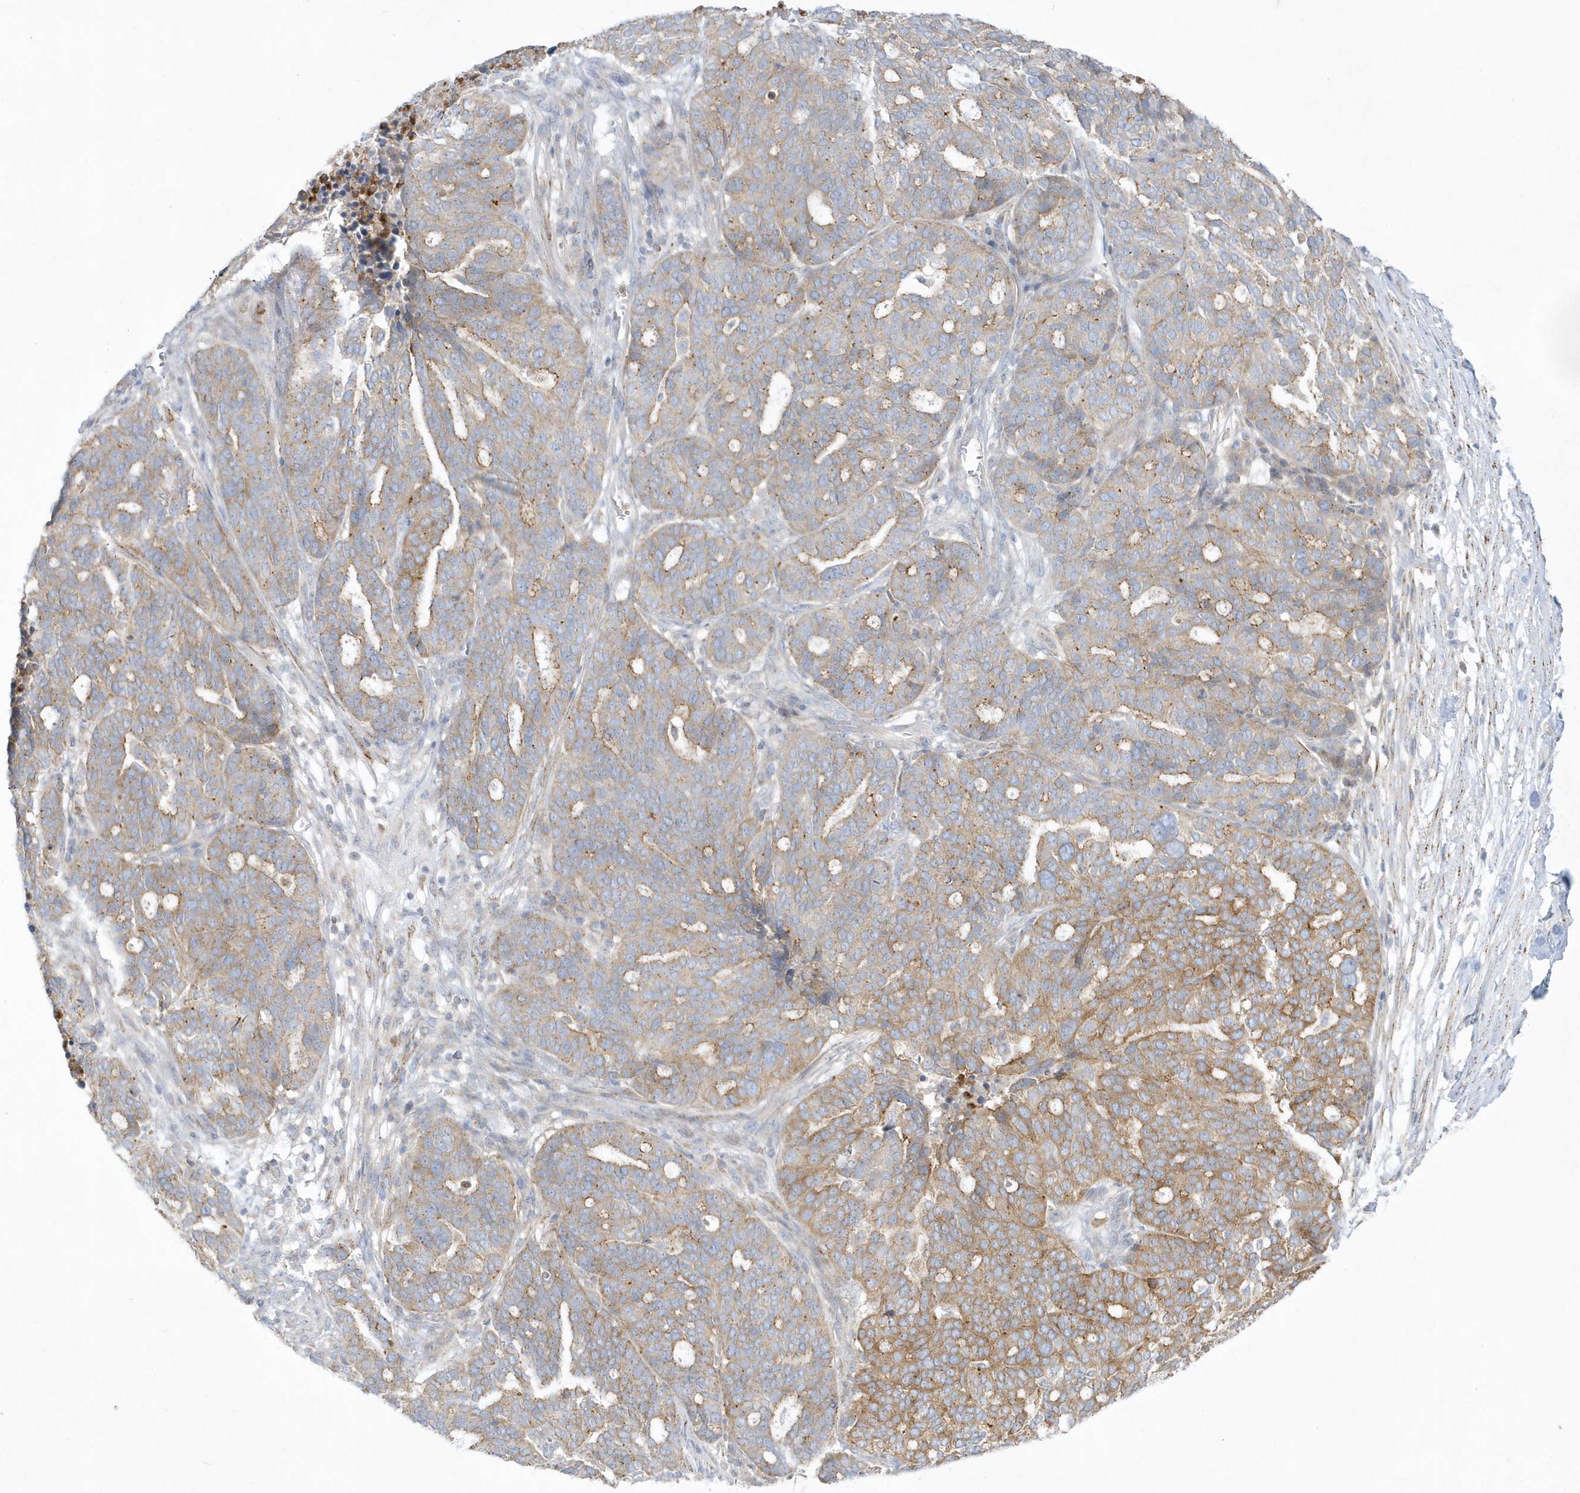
{"staining": {"intensity": "moderate", "quantity": "25%-75%", "location": "cytoplasmic/membranous"}, "tissue": "ovarian cancer", "cell_type": "Tumor cells", "image_type": "cancer", "snomed": [{"axis": "morphology", "description": "Cystadenocarcinoma, serous, NOS"}, {"axis": "topography", "description": "Ovary"}], "caption": "Immunohistochemical staining of serous cystadenocarcinoma (ovarian) demonstrates medium levels of moderate cytoplasmic/membranous protein staining in about 25%-75% of tumor cells.", "gene": "DNAJC18", "patient": {"sex": "female", "age": 59}}